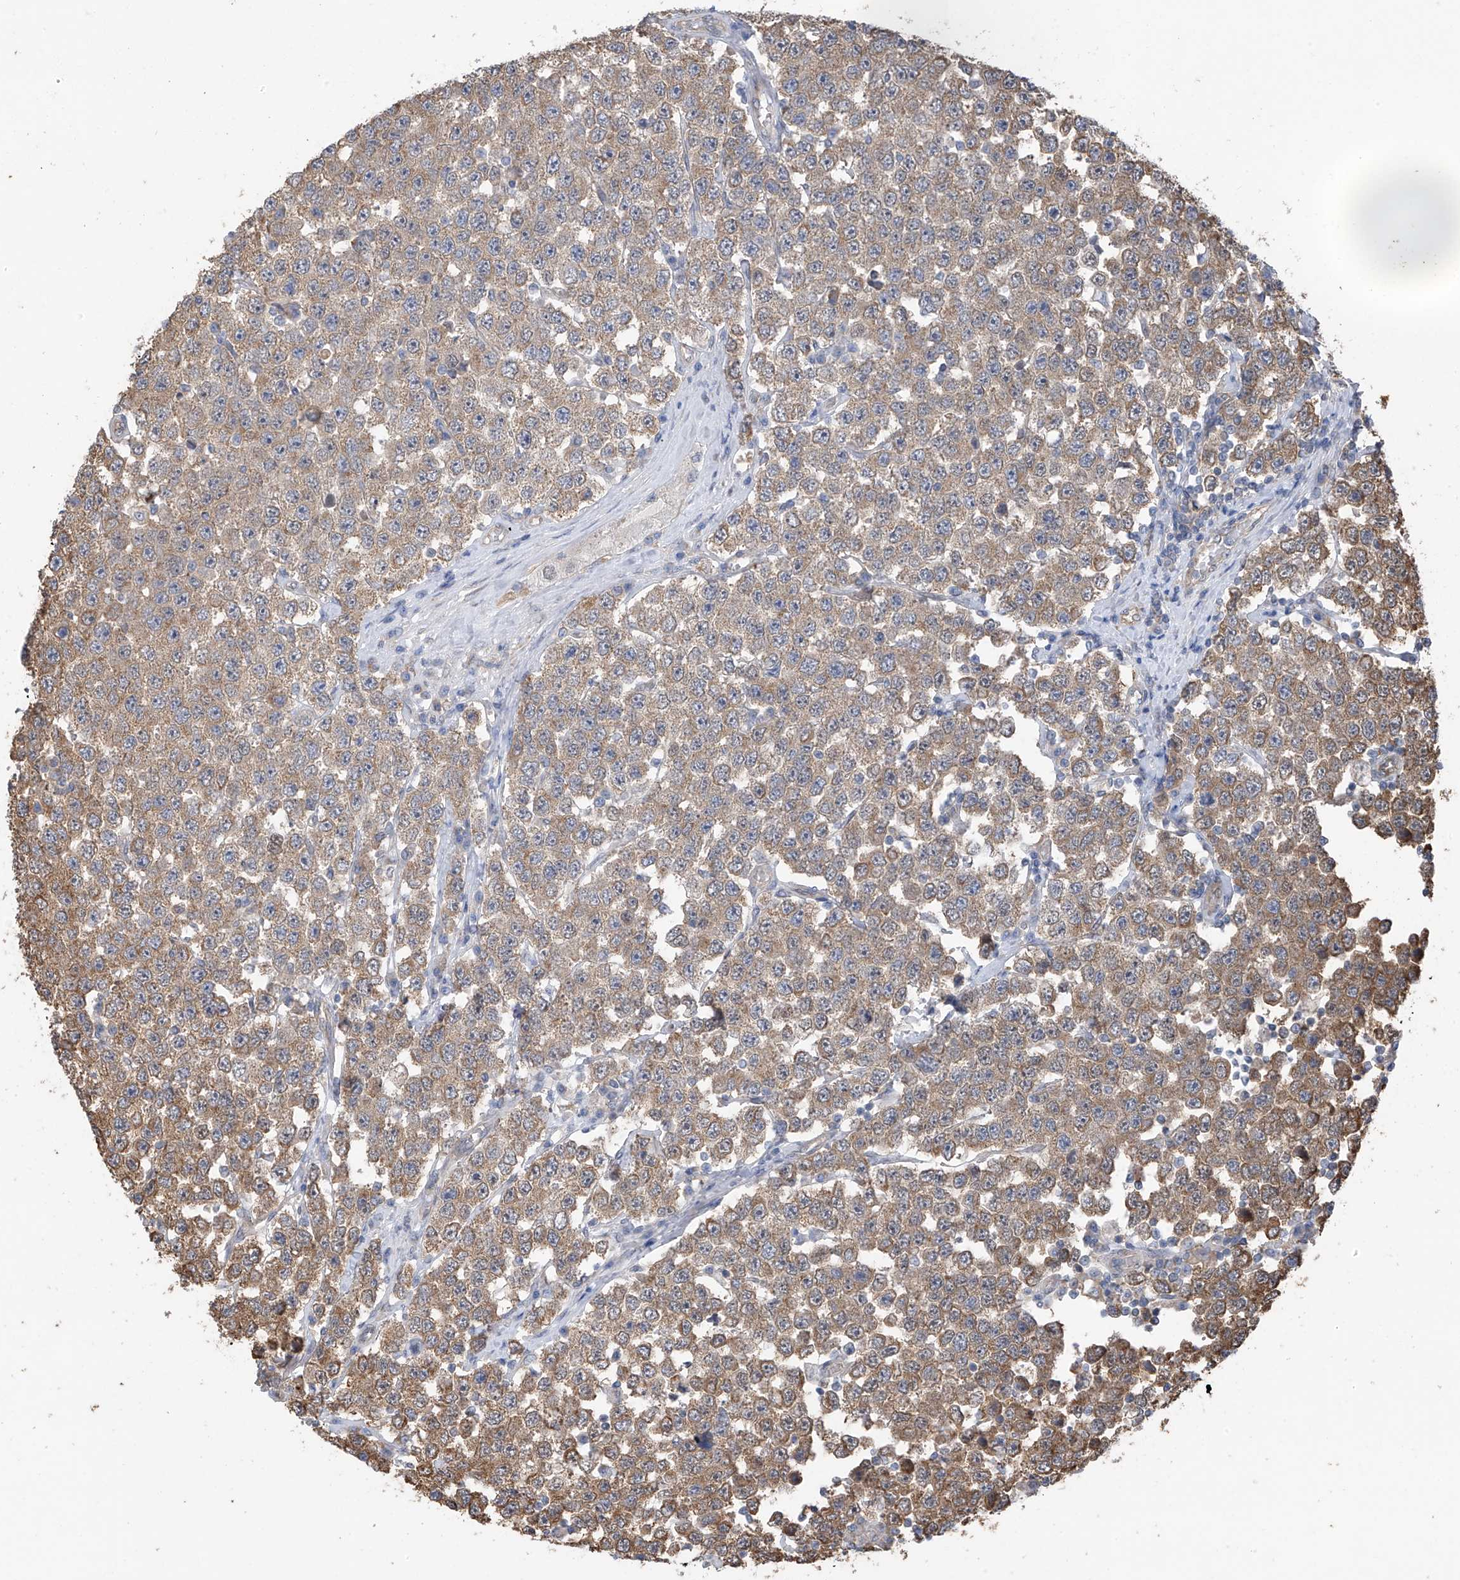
{"staining": {"intensity": "moderate", "quantity": ">75%", "location": "cytoplasmic/membranous"}, "tissue": "testis cancer", "cell_type": "Tumor cells", "image_type": "cancer", "snomed": [{"axis": "morphology", "description": "Seminoma, NOS"}, {"axis": "topography", "description": "Testis"}], "caption": "About >75% of tumor cells in testis cancer reveal moderate cytoplasmic/membranous protein positivity as visualized by brown immunohistochemical staining.", "gene": "ZNF189", "patient": {"sex": "male", "age": 28}}